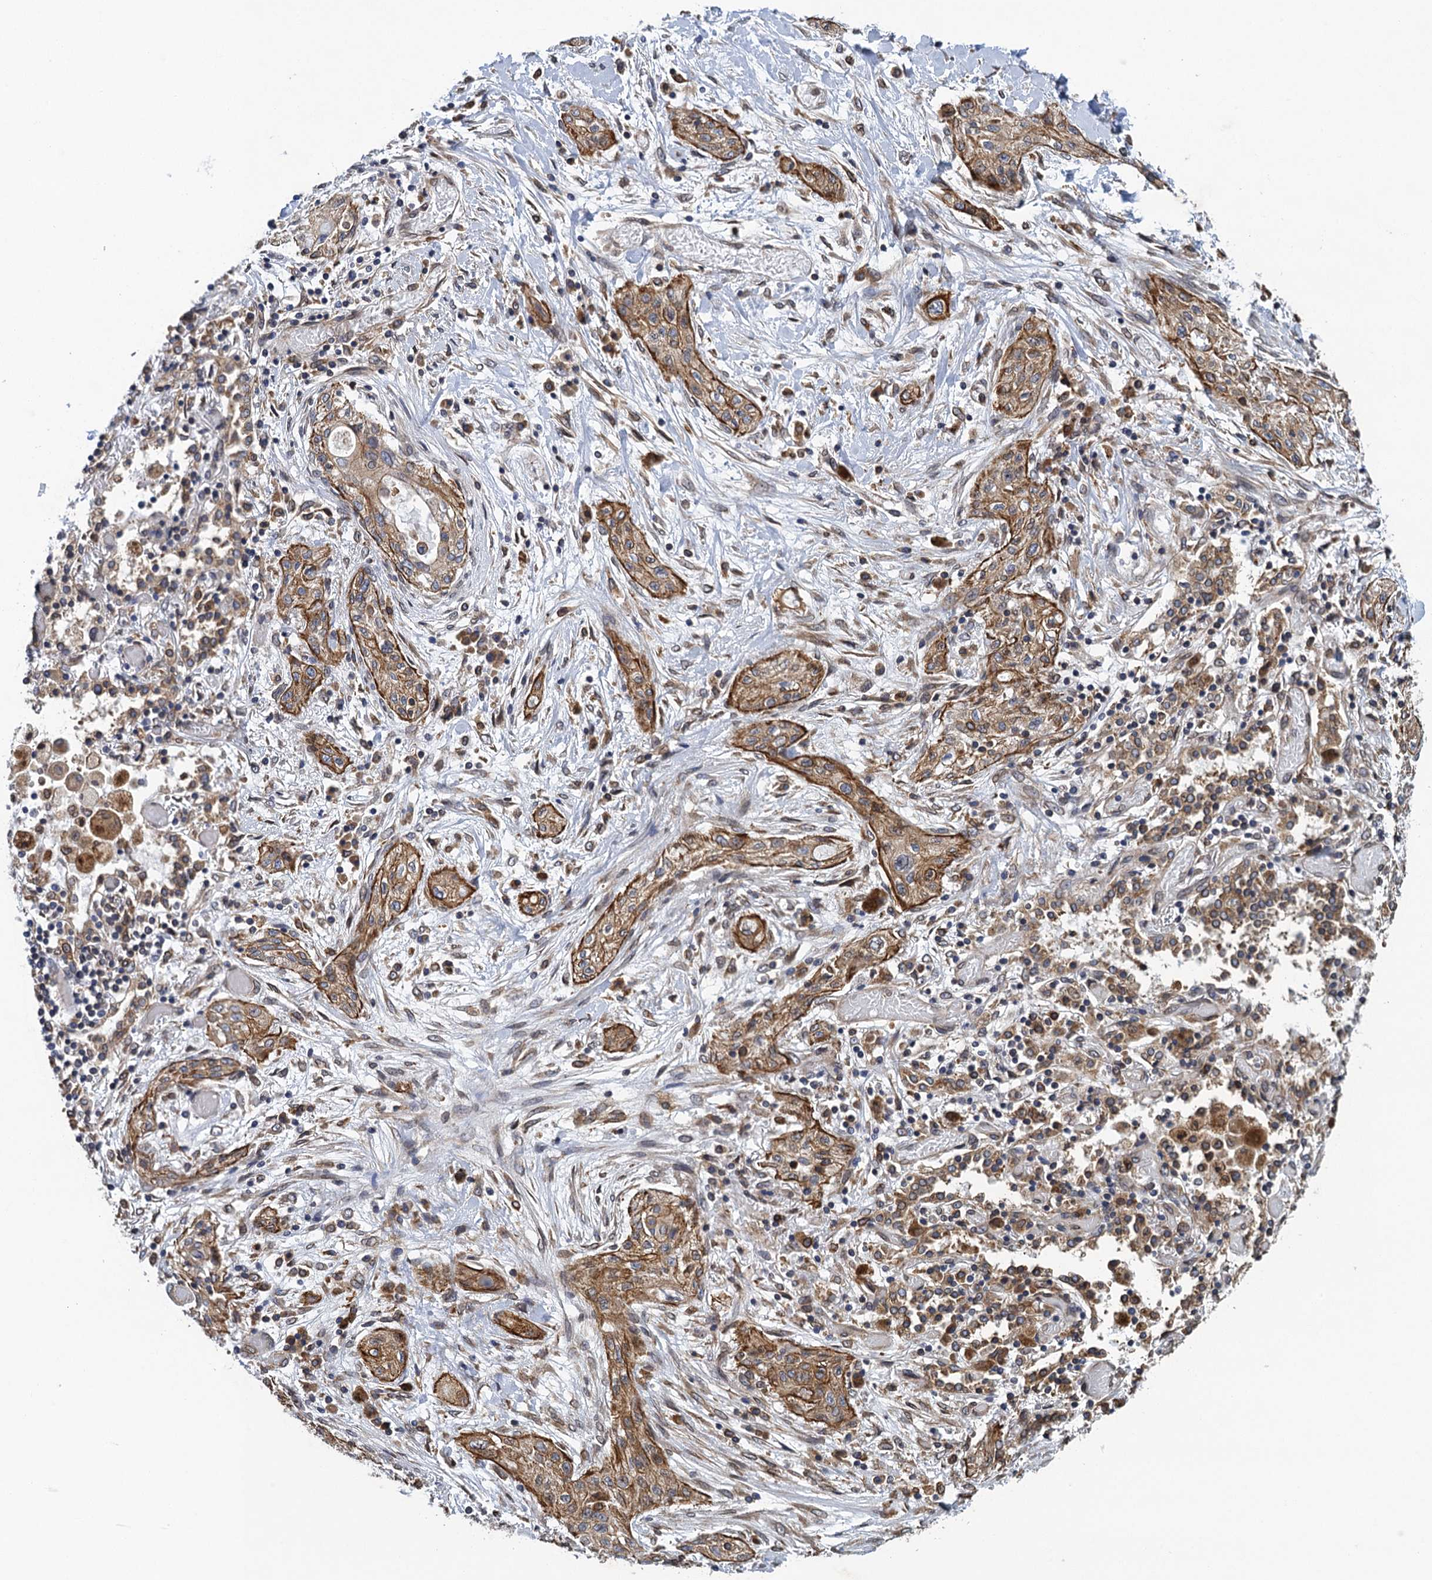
{"staining": {"intensity": "moderate", "quantity": ">75%", "location": "cytoplasmic/membranous"}, "tissue": "lung cancer", "cell_type": "Tumor cells", "image_type": "cancer", "snomed": [{"axis": "morphology", "description": "Squamous cell carcinoma, NOS"}, {"axis": "topography", "description": "Lung"}], "caption": "Immunohistochemical staining of human lung cancer (squamous cell carcinoma) exhibits medium levels of moderate cytoplasmic/membranous expression in about >75% of tumor cells.", "gene": "ARMC5", "patient": {"sex": "female", "age": 47}}